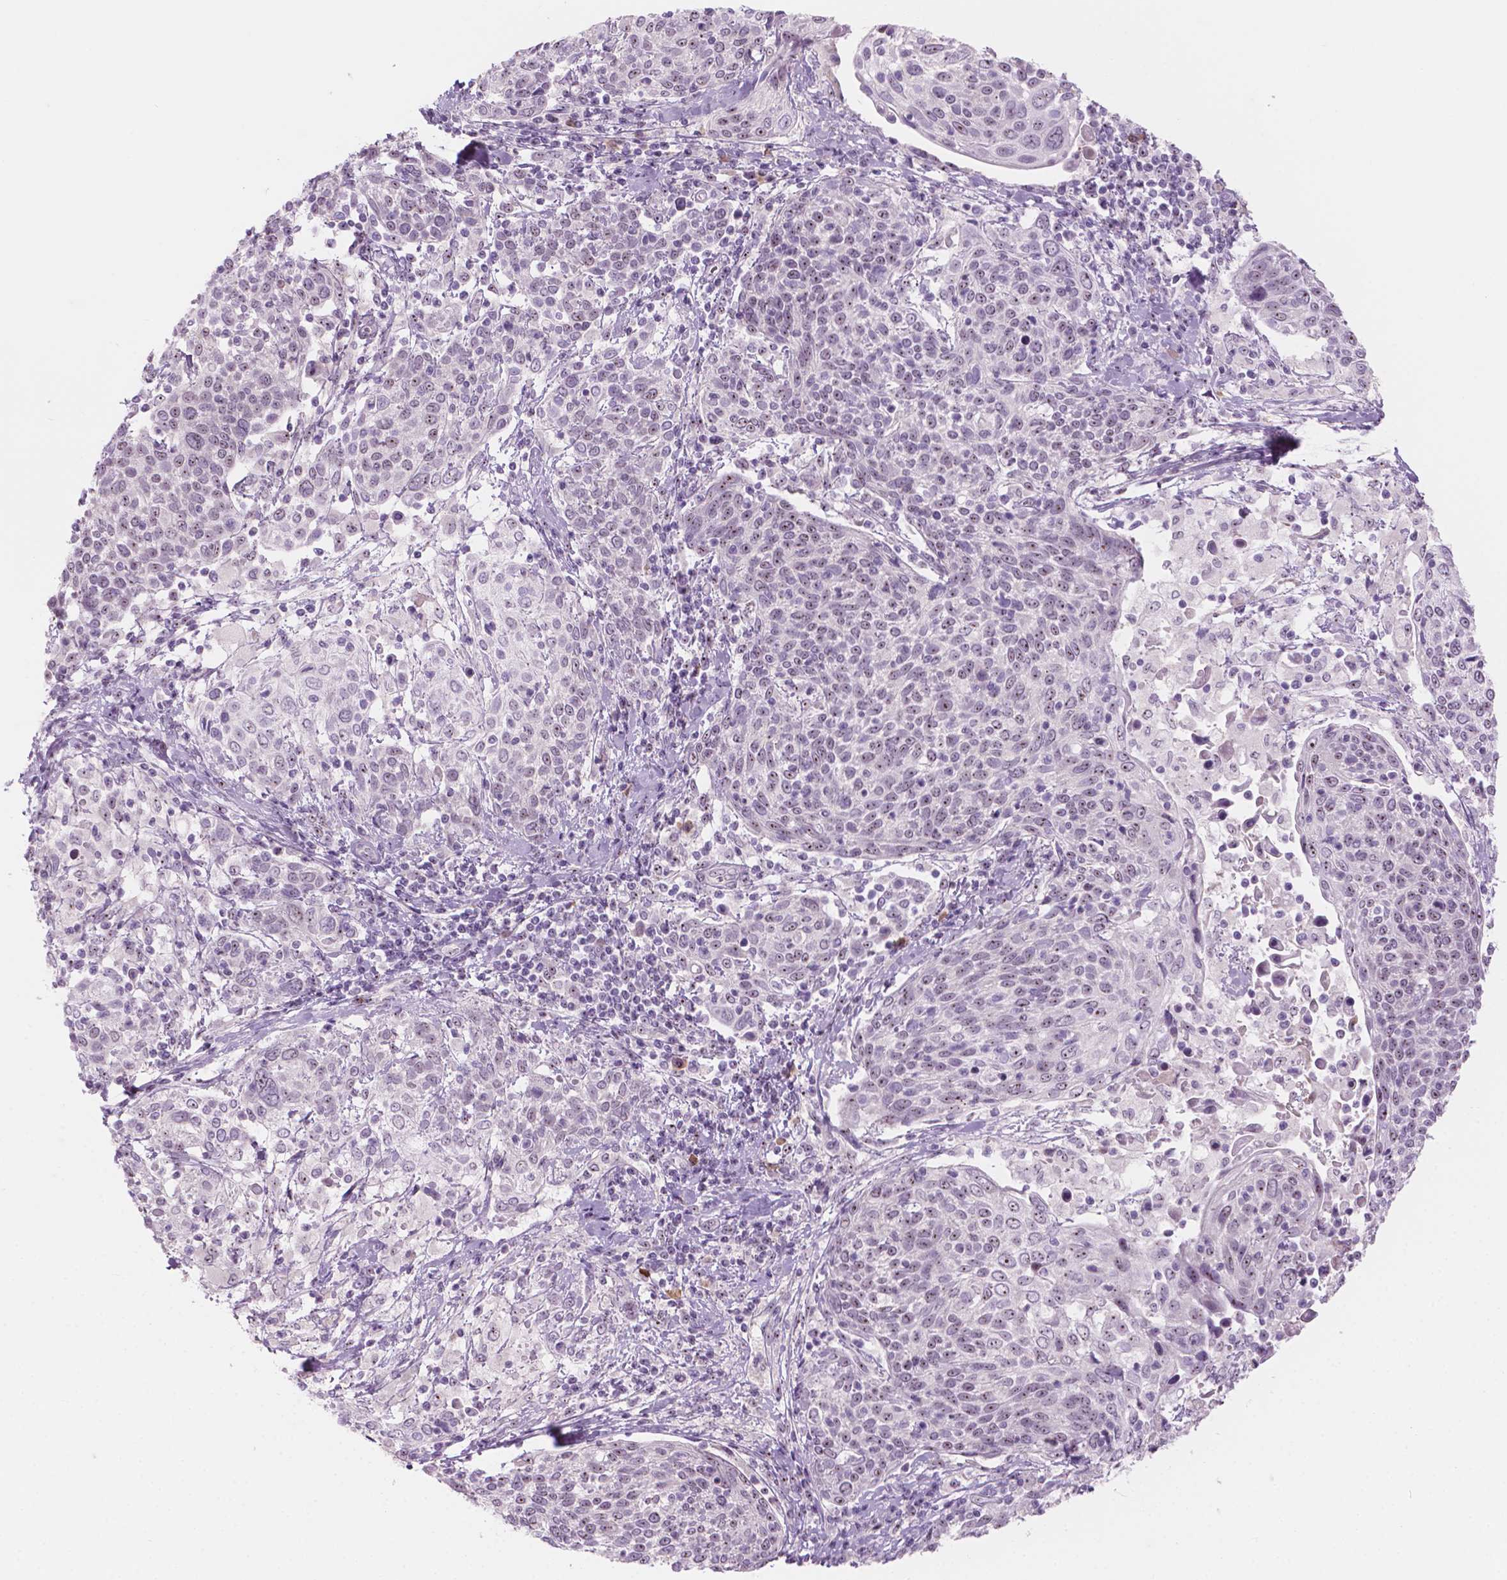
{"staining": {"intensity": "negative", "quantity": "none", "location": "none"}, "tissue": "cervical cancer", "cell_type": "Tumor cells", "image_type": "cancer", "snomed": [{"axis": "morphology", "description": "Squamous cell carcinoma, NOS"}, {"axis": "topography", "description": "Cervix"}], "caption": "Image shows no significant protein expression in tumor cells of cervical squamous cell carcinoma.", "gene": "ZNF853", "patient": {"sex": "female", "age": 61}}